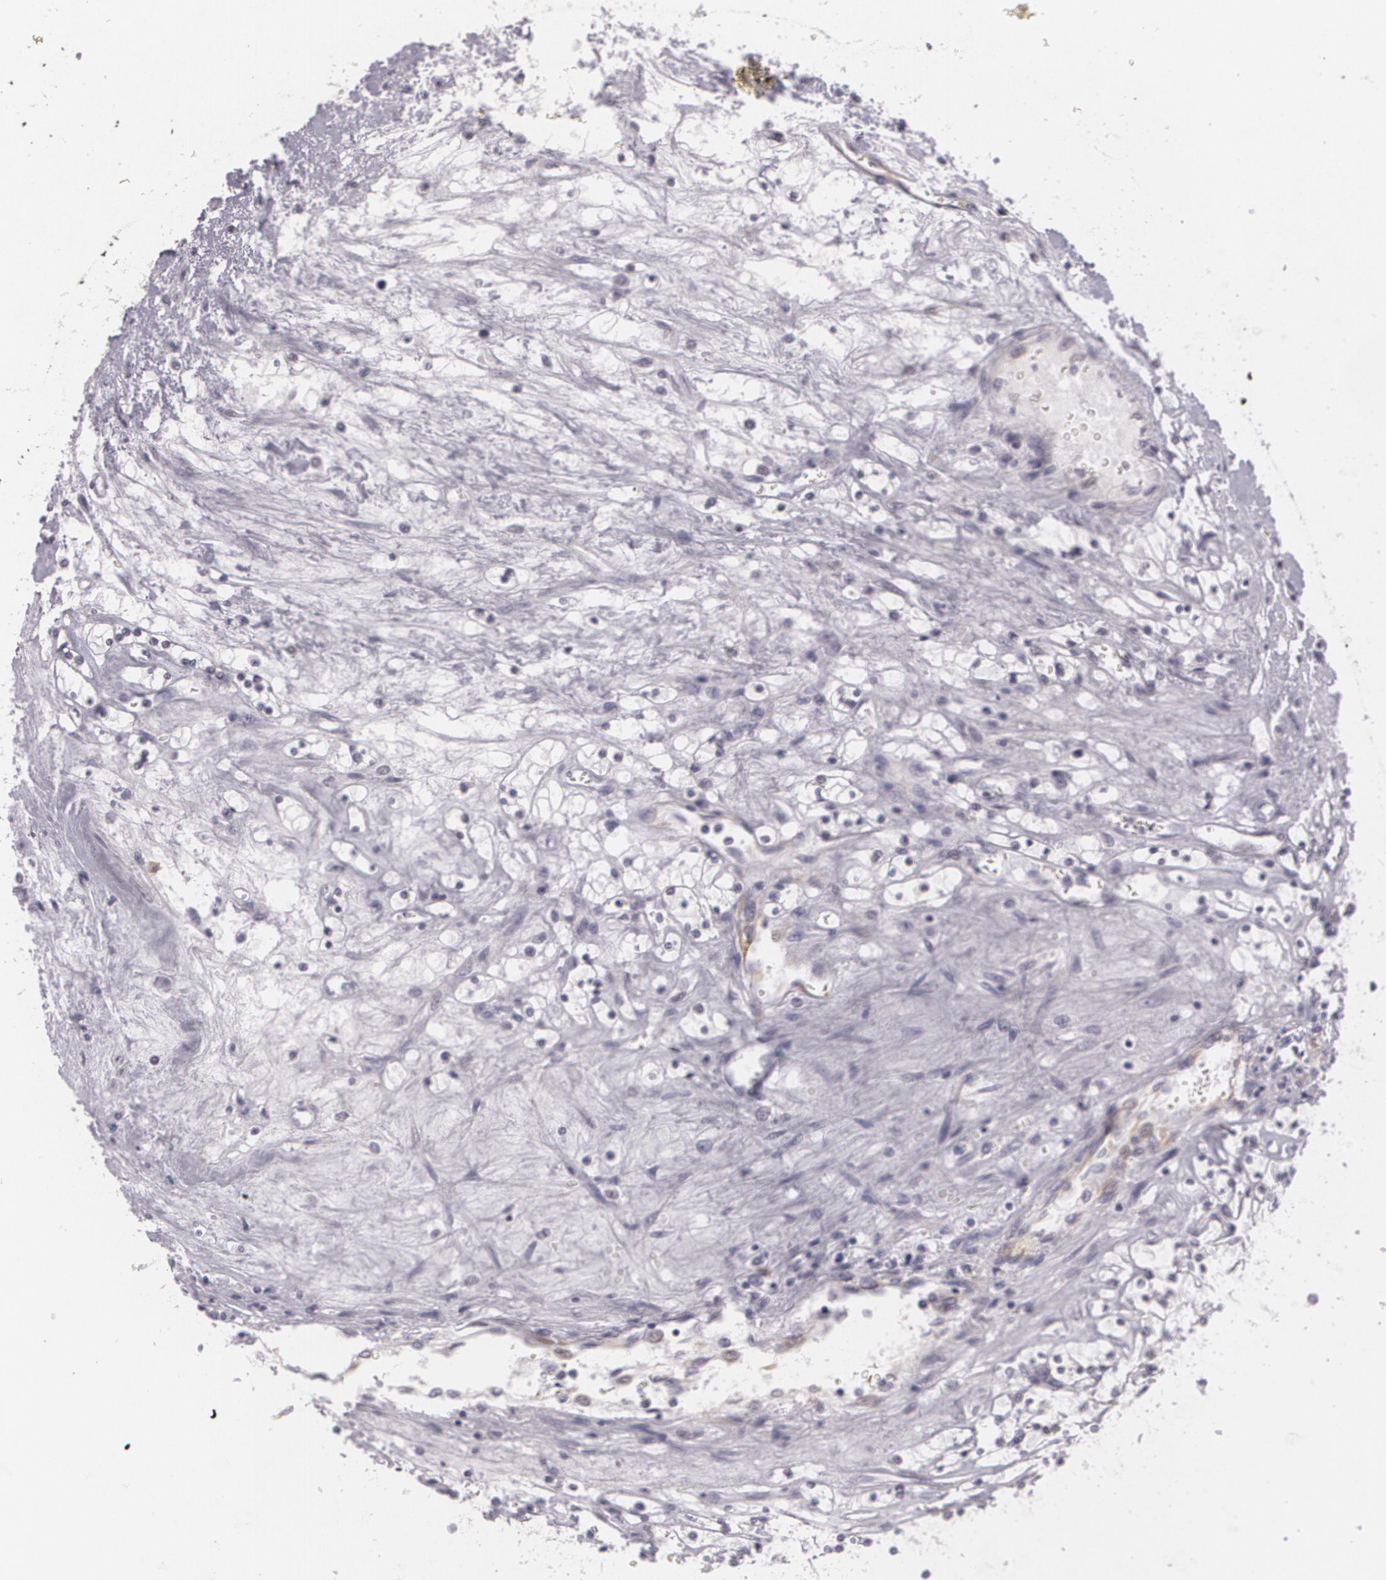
{"staining": {"intensity": "negative", "quantity": "none", "location": "none"}, "tissue": "renal cancer", "cell_type": "Tumor cells", "image_type": "cancer", "snomed": [{"axis": "morphology", "description": "Adenocarcinoma, NOS"}, {"axis": "topography", "description": "Kidney"}], "caption": "DAB immunohistochemical staining of human renal adenocarcinoma demonstrates no significant staining in tumor cells. (Immunohistochemistry (ihc), brightfield microscopy, high magnification).", "gene": "MAP2", "patient": {"sex": "male", "age": 61}}